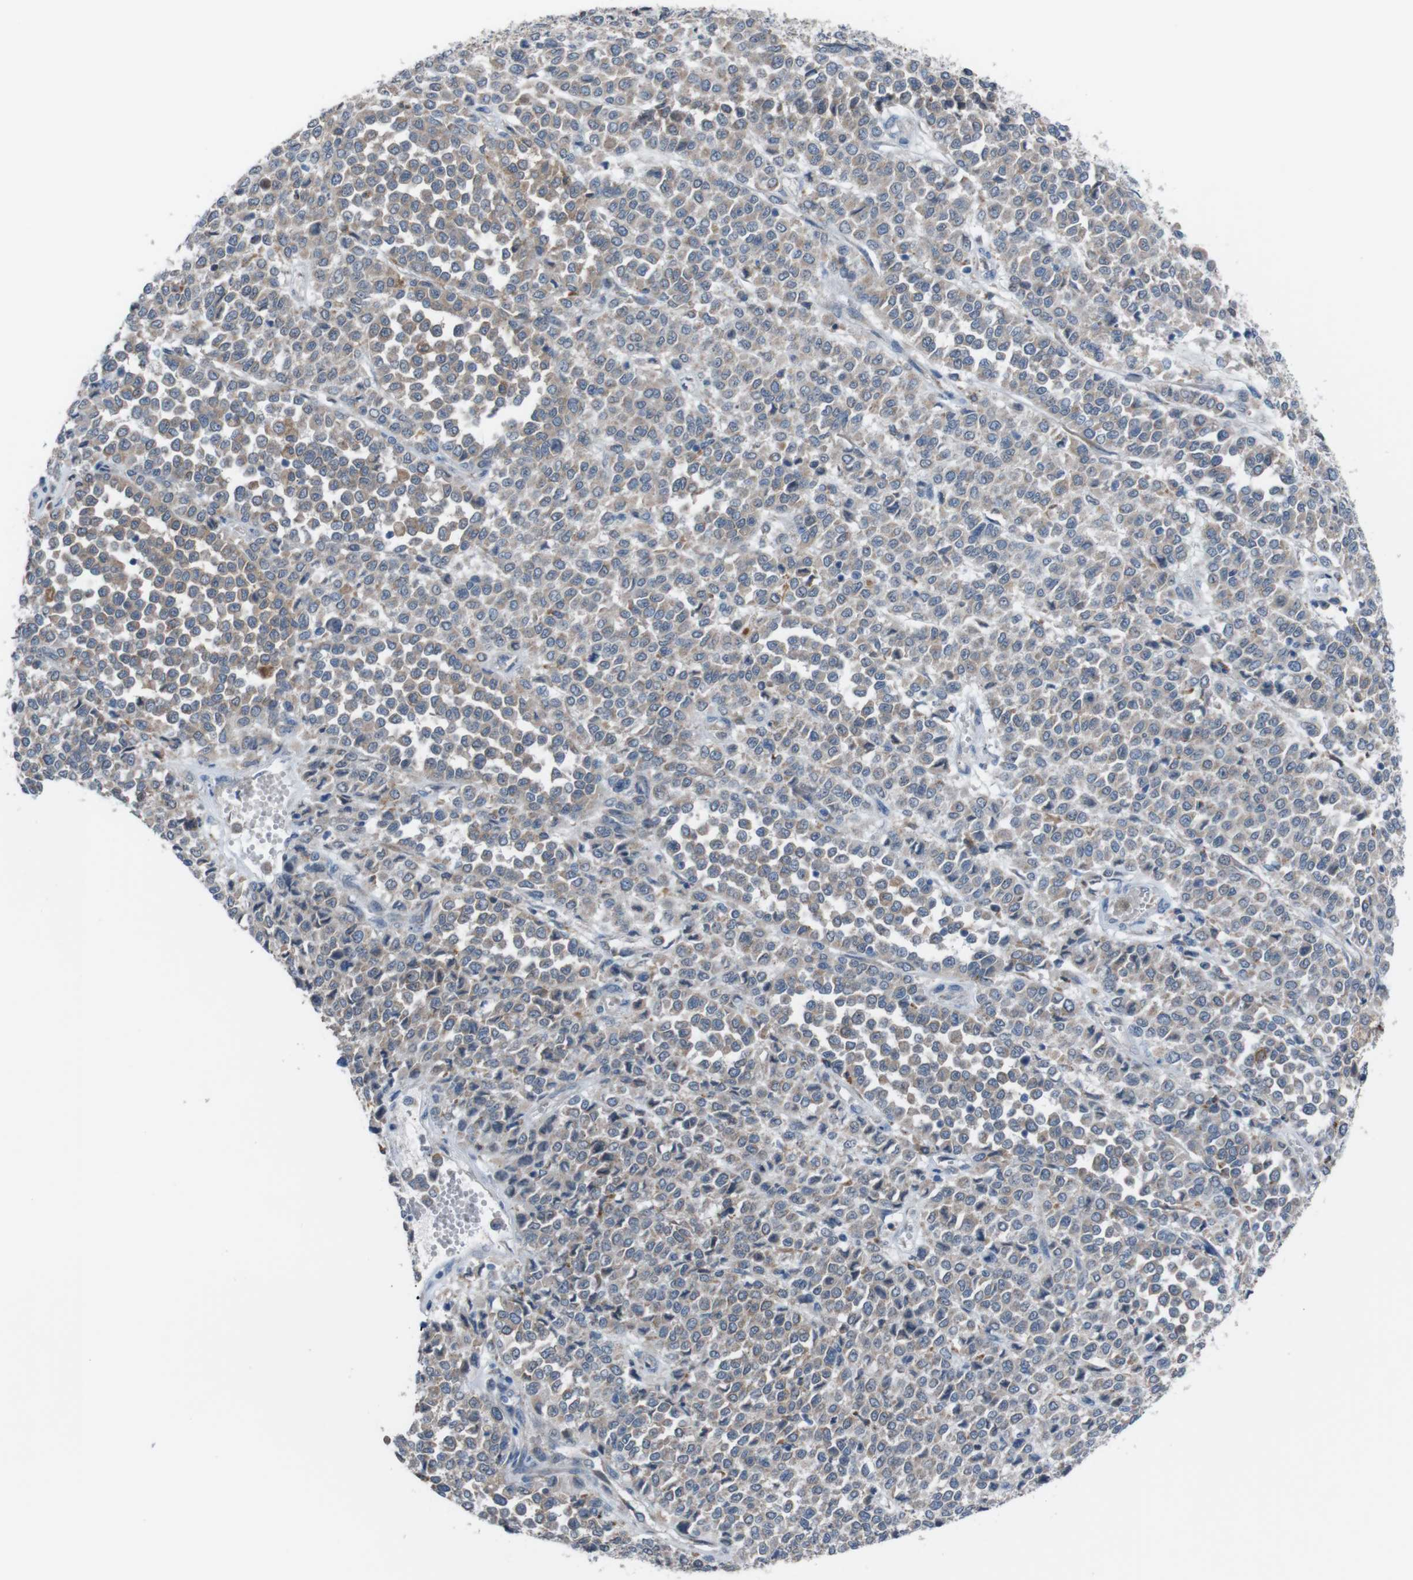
{"staining": {"intensity": "moderate", "quantity": "<25%", "location": "cytoplasmic/membranous"}, "tissue": "melanoma", "cell_type": "Tumor cells", "image_type": "cancer", "snomed": [{"axis": "morphology", "description": "Malignant melanoma, Metastatic site"}, {"axis": "topography", "description": "Pancreas"}], "caption": "Human melanoma stained with a brown dye reveals moderate cytoplasmic/membranous positive positivity in approximately <25% of tumor cells.", "gene": "CDH22", "patient": {"sex": "female", "age": 30}}